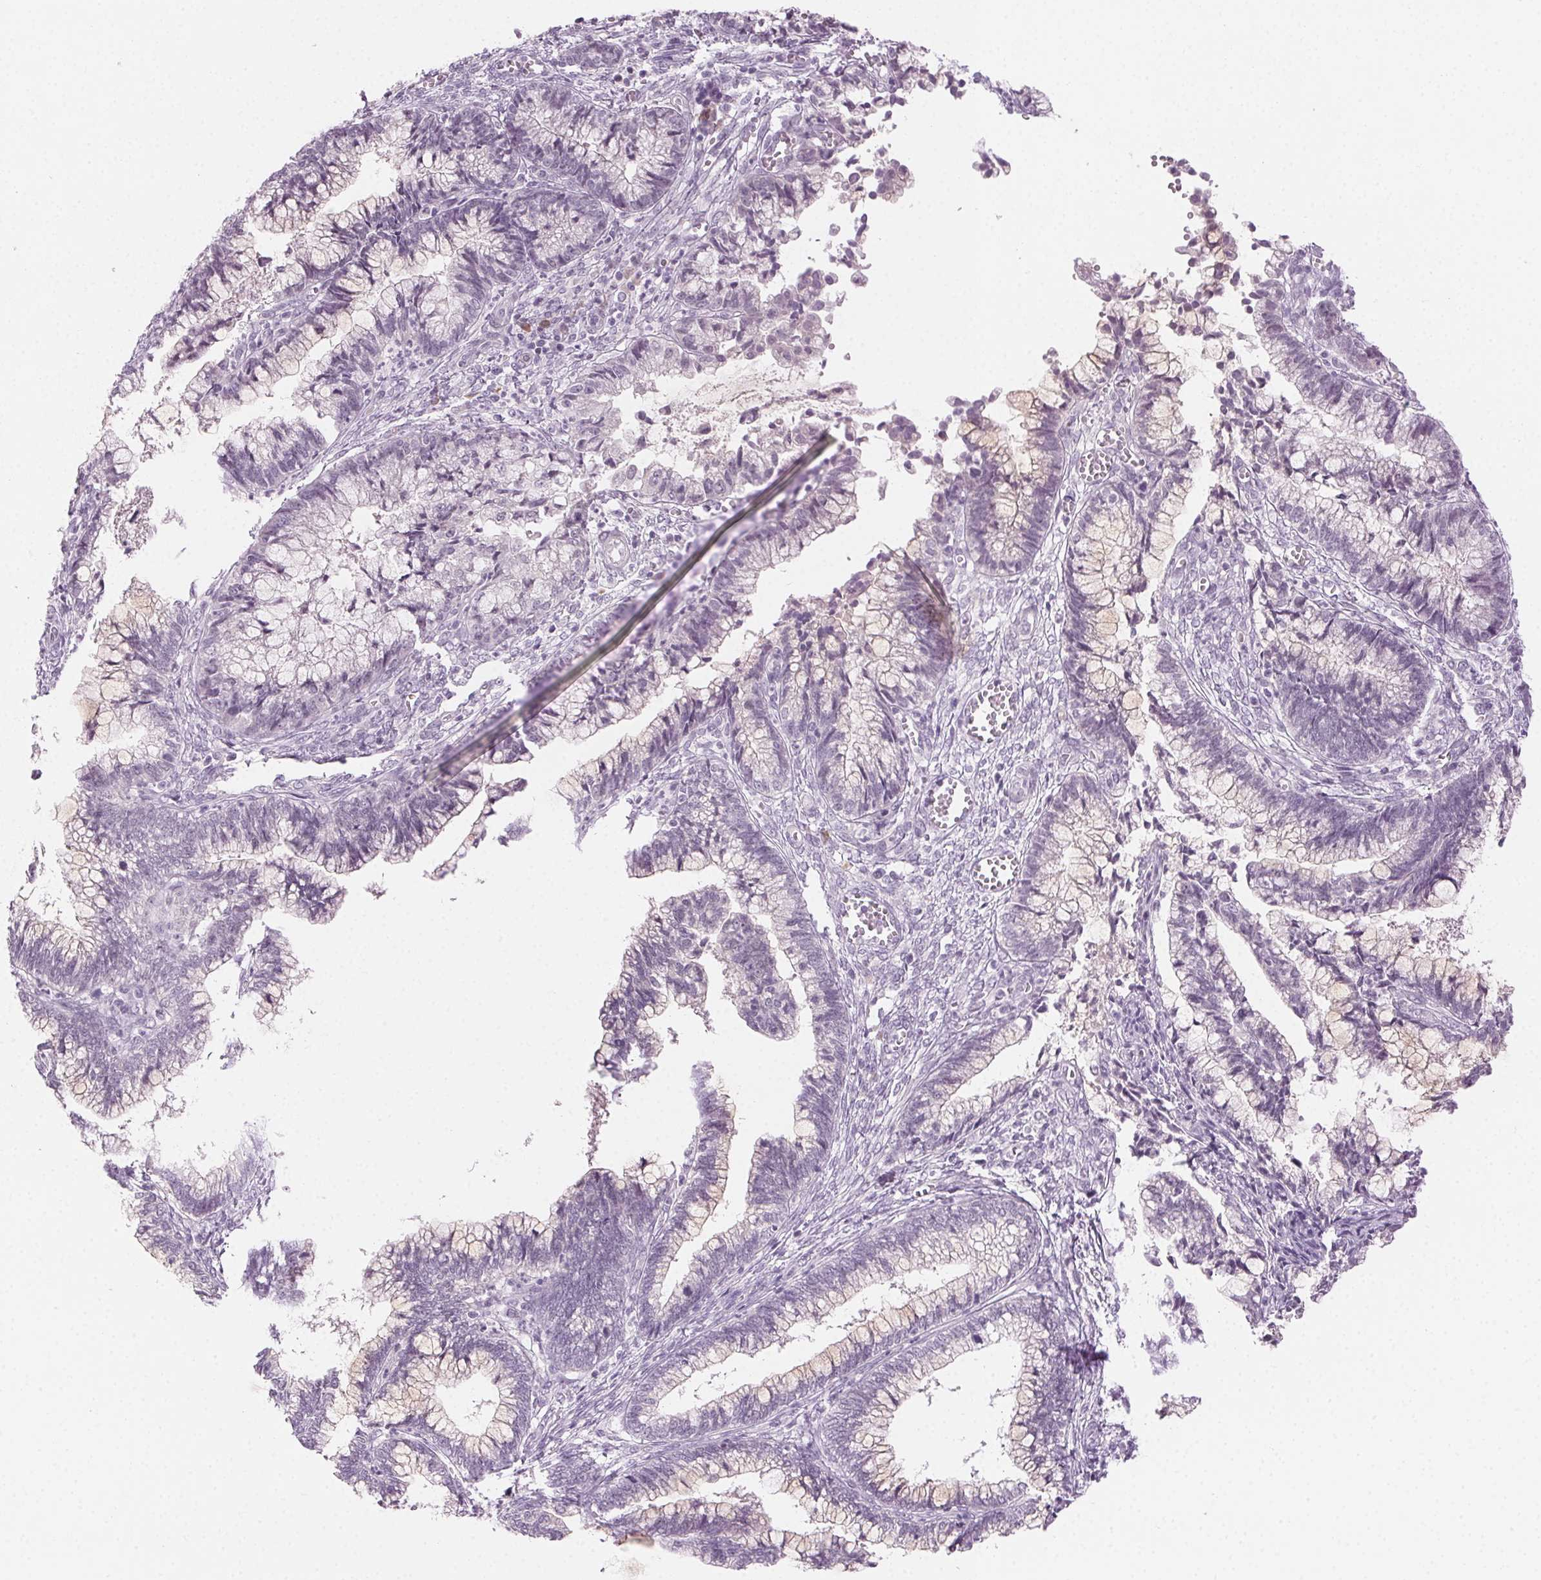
{"staining": {"intensity": "negative", "quantity": "none", "location": "none"}, "tissue": "cervical cancer", "cell_type": "Tumor cells", "image_type": "cancer", "snomed": [{"axis": "morphology", "description": "Adenocarcinoma, NOS"}, {"axis": "topography", "description": "Cervix"}], "caption": "High power microscopy image of an immunohistochemistry image of cervical cancer (adenocarcinoma), revealing no significant expression in tumor cells.", "gene": "HSF5", "patient": {"sex": "female", "age": 44}}